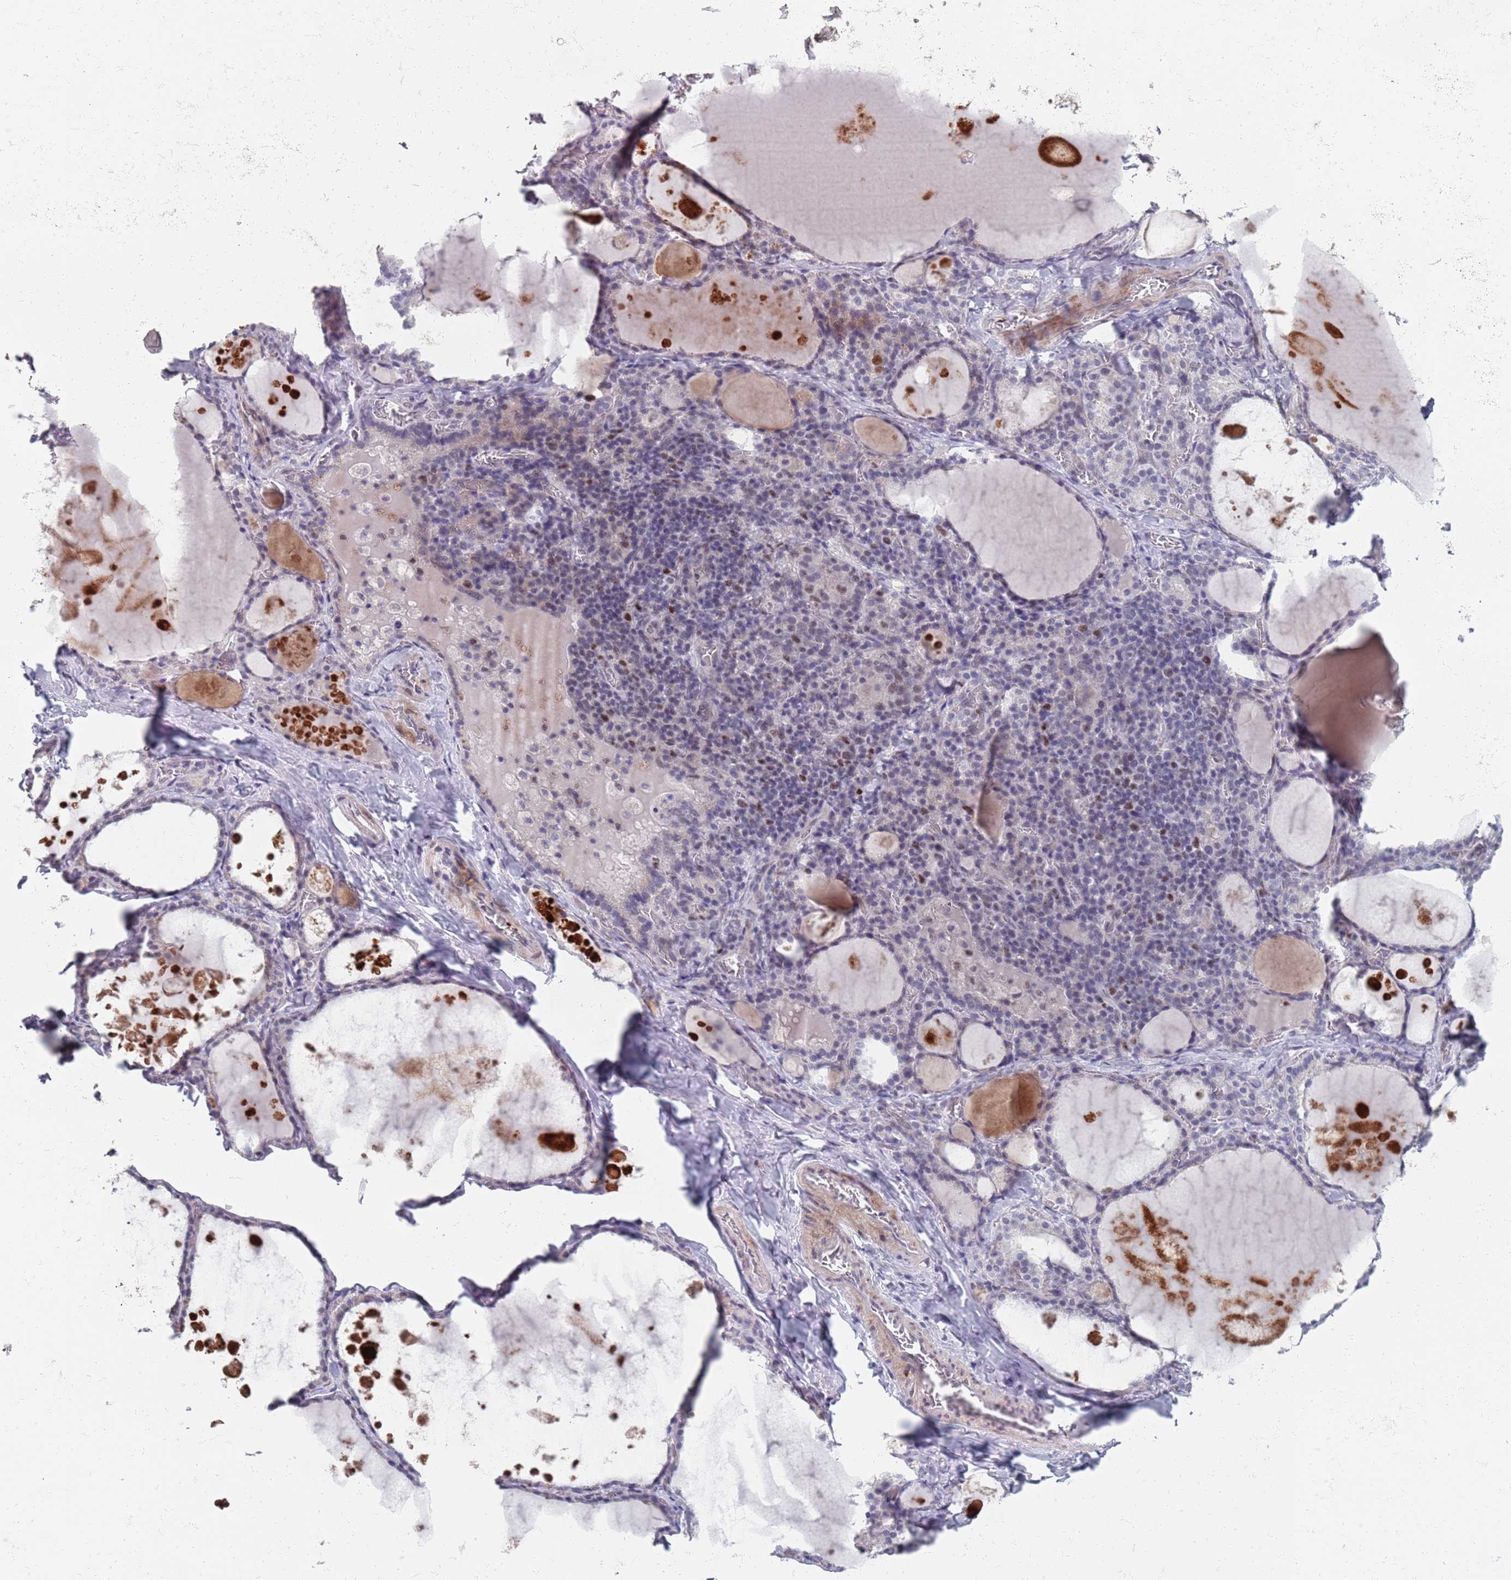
{"staining": {"intensity": "negative", "quantity": "none", "location": "none"}, "tissue": "thyroid gland", "cell_type": "Glandular cells", "image_type": "normal", "snomed": [{"axis": "morphology", "description": "Normal tissue, NOS"}, {"axis": "topography", "description": "Thyroid gland"}], "caption": "IHC micrograph of normal thyroid gland: thyroid gland stained with DAB (3,3'-diaminobenzidine) reveals no significant protein expression in glandular cells.", "gene": "SAMD1", "patient": {"sex": "male", "age": 56}}